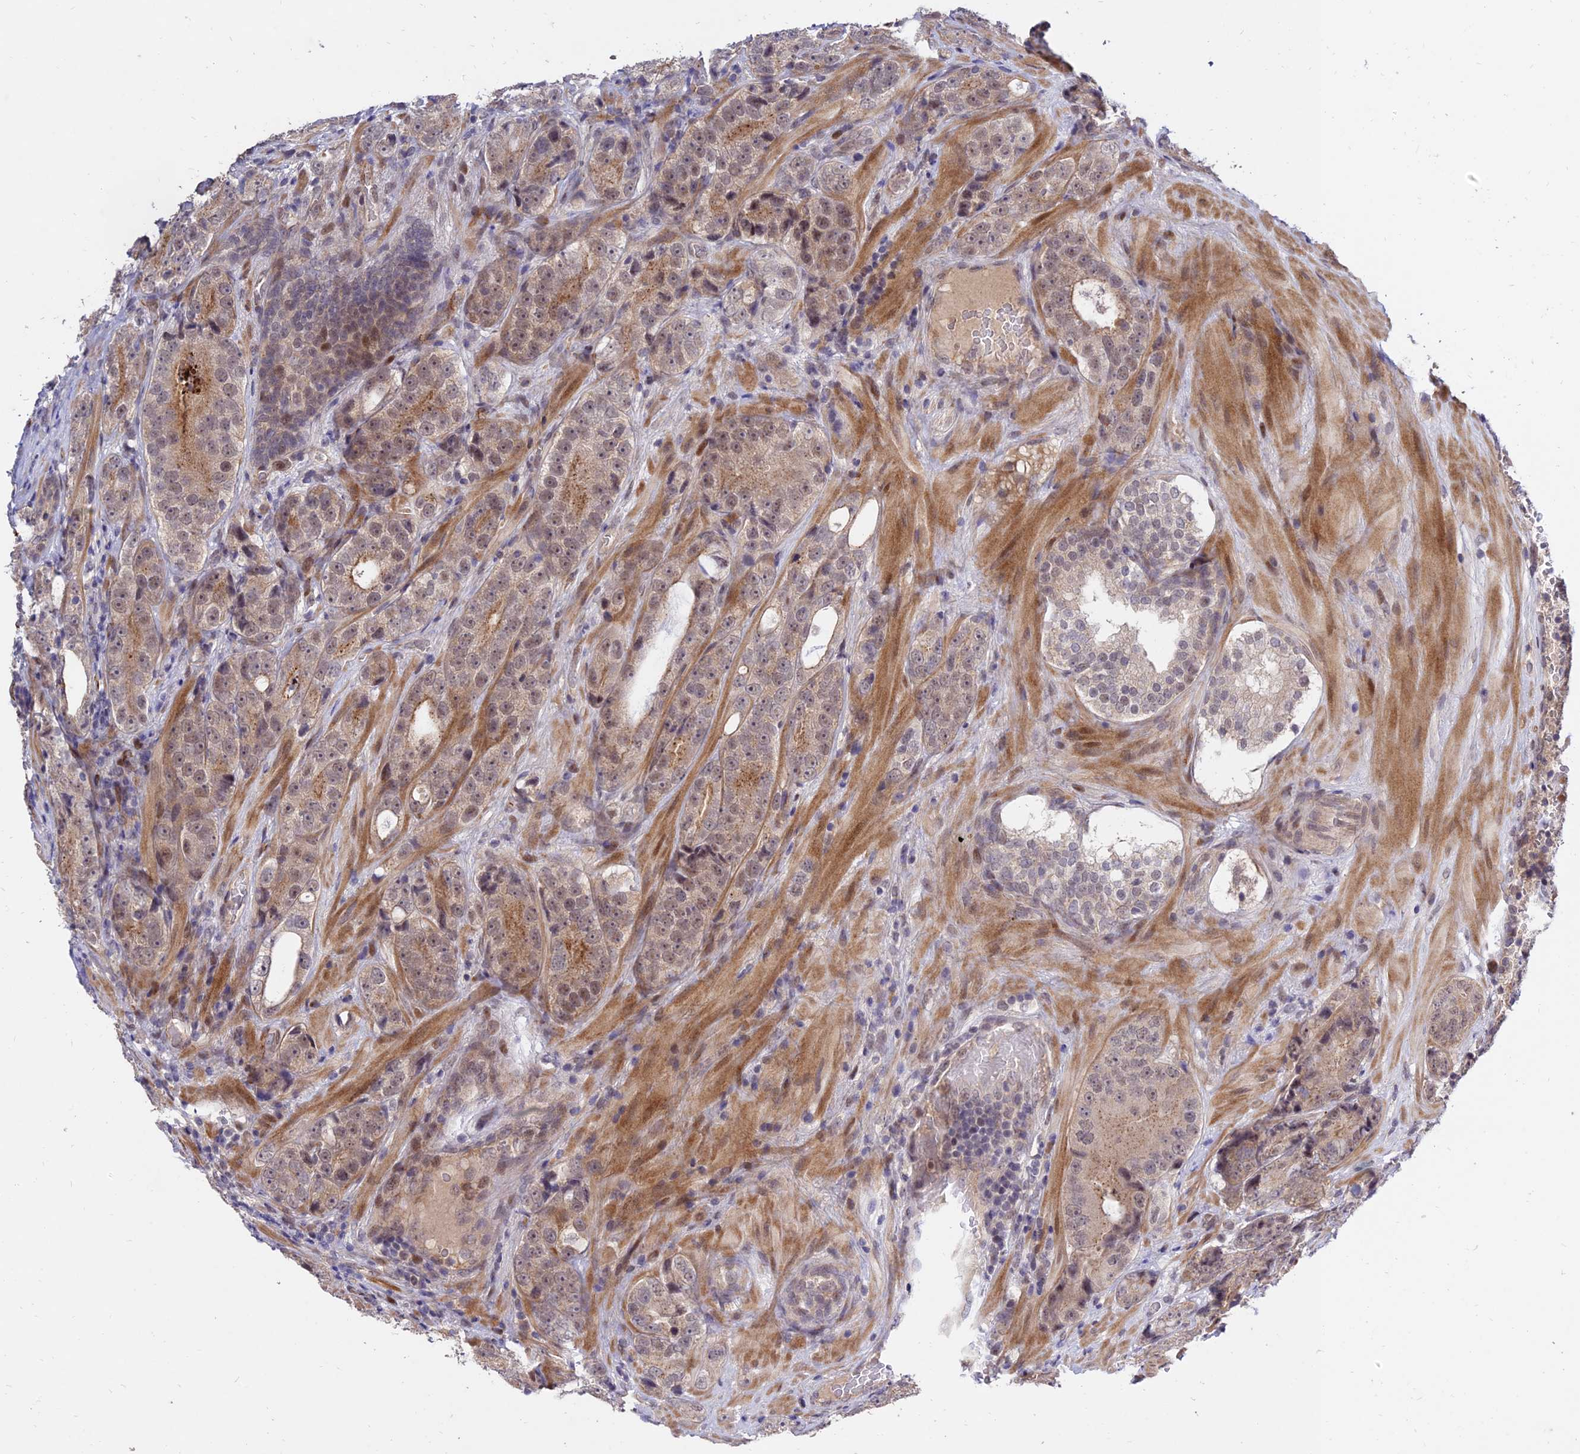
{"staining": {"intensity": "weak", "quantity": ">75%", "location": "cytoplasmic/membranous,nuclear"}, "tissue": "prostate cancer", "cell_type": "Tumor cells", "image_type": "cancer", "snomed": [{"axis": "morphology", "description": "Adenocarcinoma, High grade"}, {"axis": "topography", "description": "Prostate"}], "caption": "DAB immunohistochemical staining of prostate adenocarcinoma (high-grade) demonstrates weak cytoplasmic/membranous and nuclear protein positivity in about >75% of tumor cells.", "gene": "ZNF85", "patient": {"sex": "male", "age": 56}}